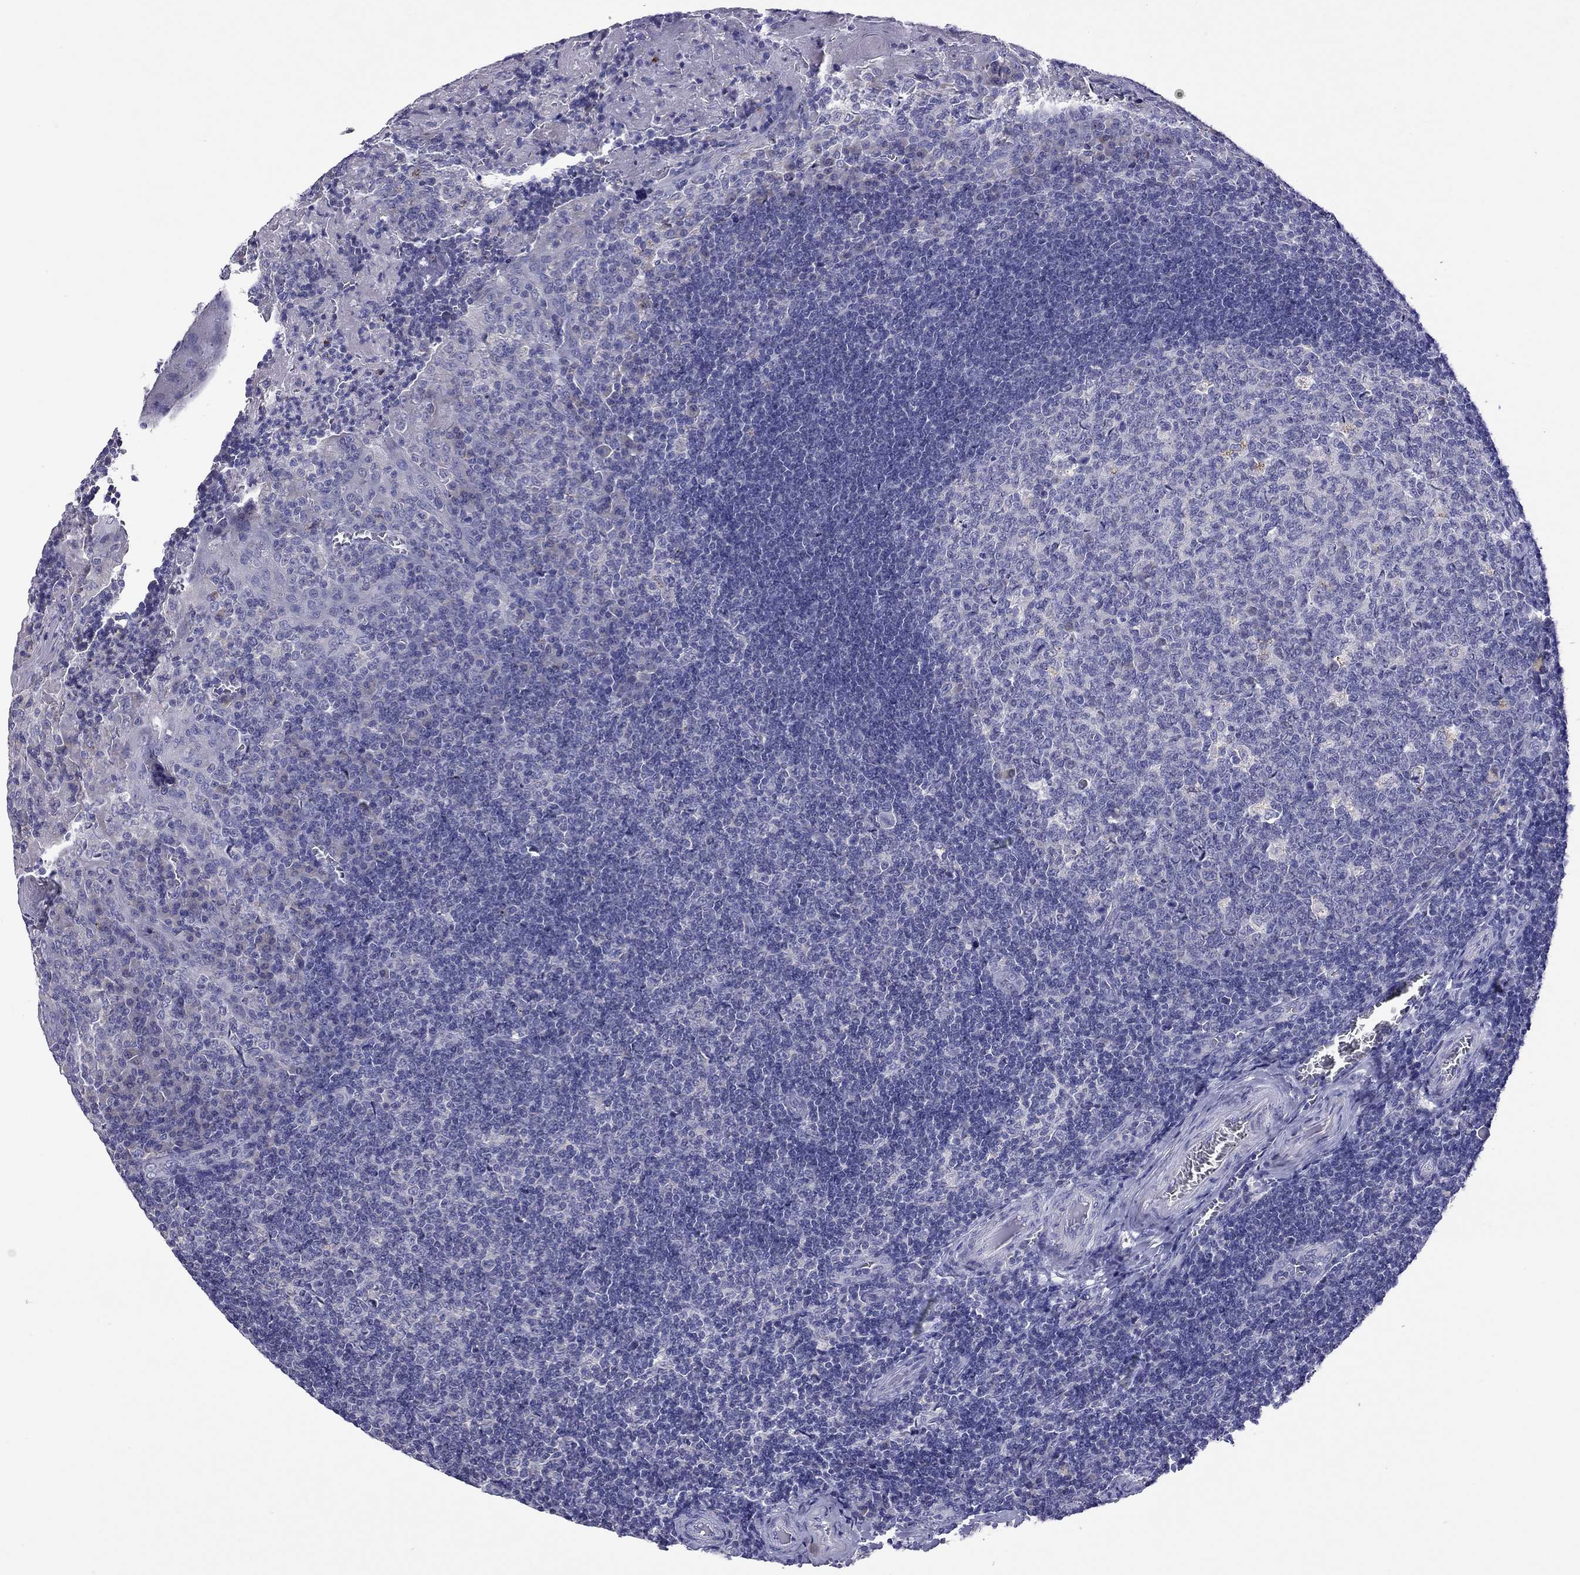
{"staining": {"intensity": "weak", "quantity": "<25%", "location": "cytoplasmic/membranous"}, "tissue": "tonsil", "cell_type": "Germinal center cells", "image_type": "normal", "snomed": [{"axis": "morphology", "description": "Normal tissue, NOS"}, {"axis": "topography", "description": "Tonsil"}], "caption": "Immunohistochemistry image of unremarkable tonsil: human tonsil stained with DAB demonstrates no significant protein expression in germinal center cells.", "gene": "COL9A1", "patient": {"sex": "female", "age": 12}}